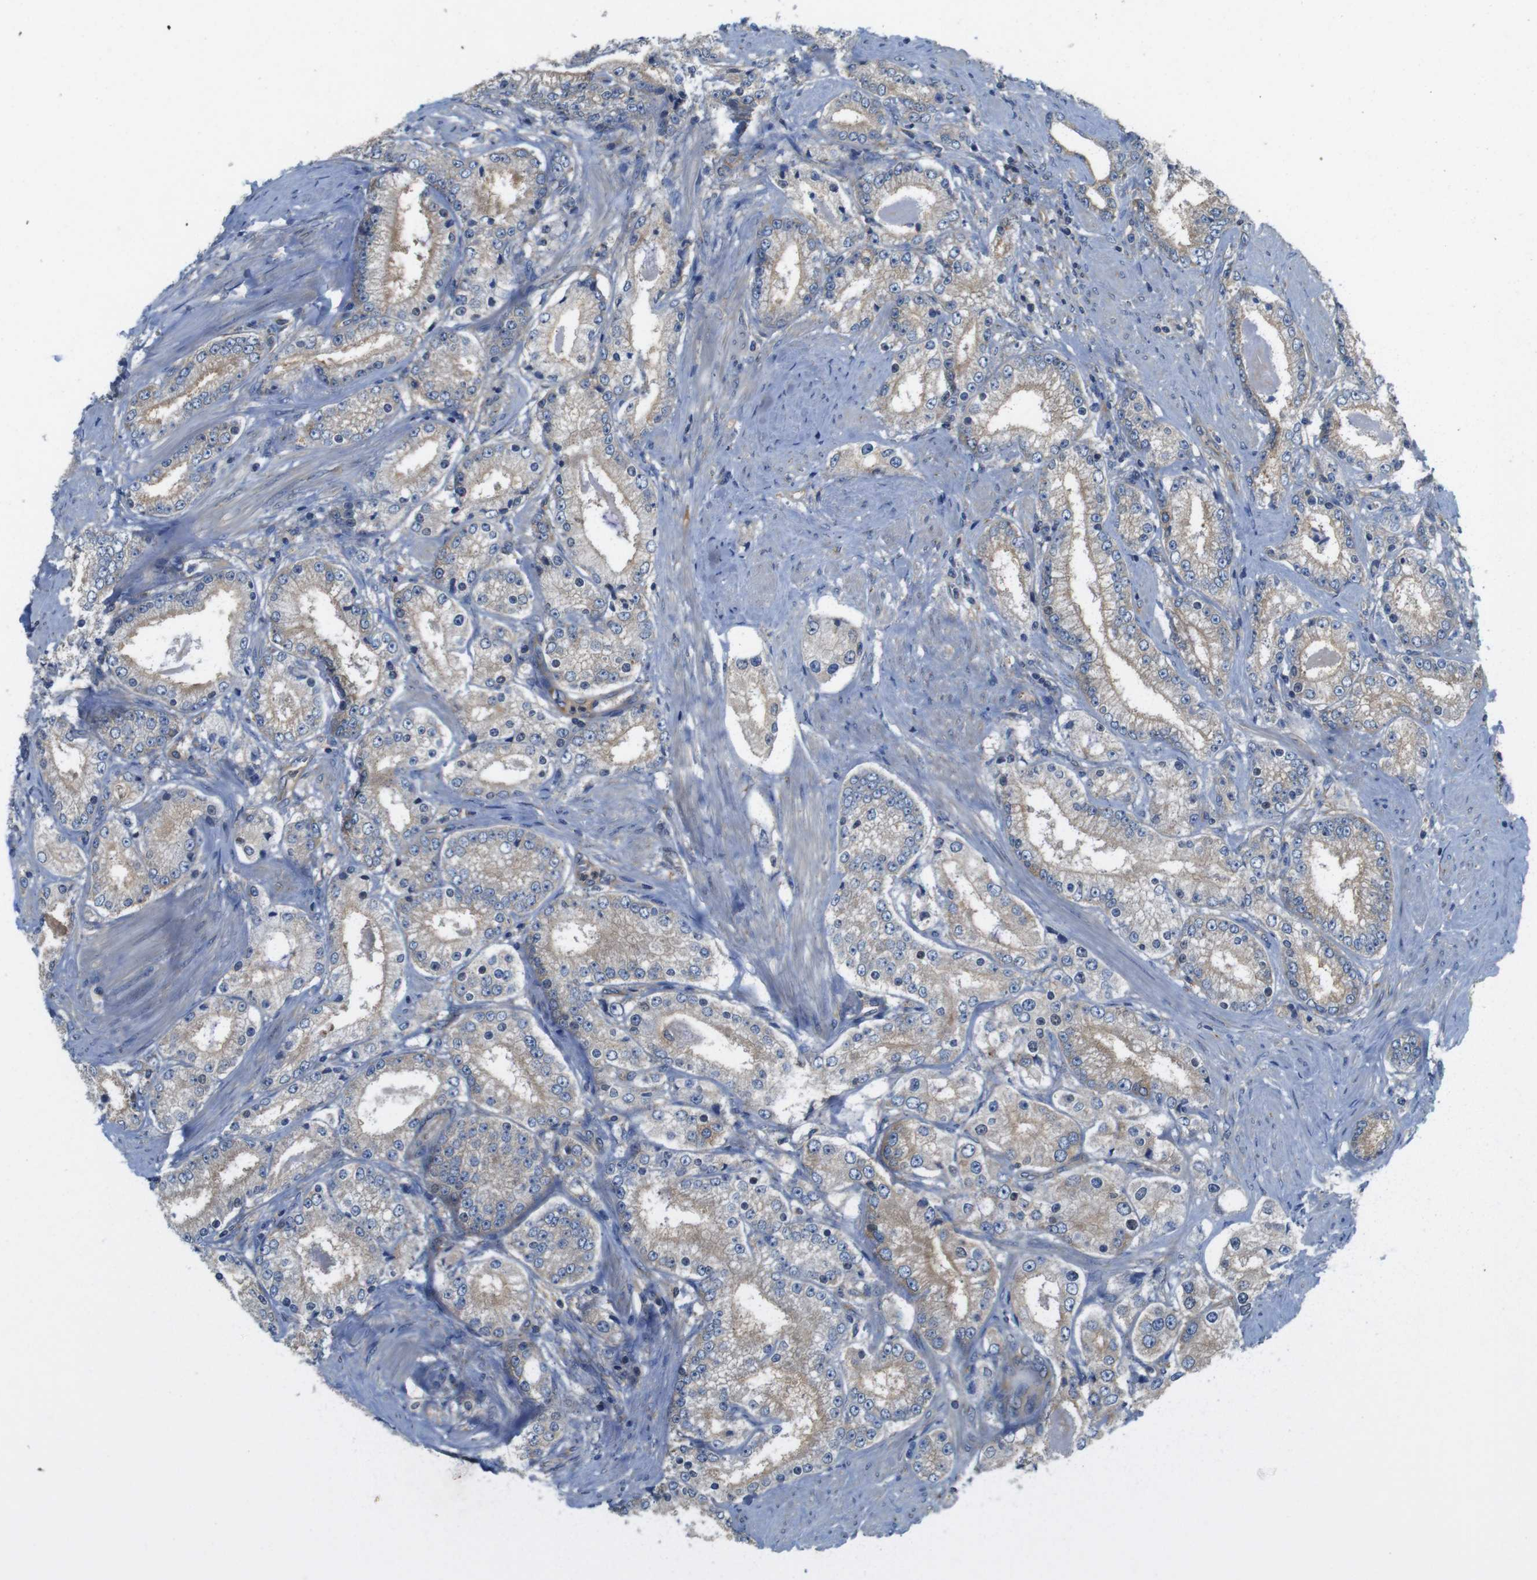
{"staining": {"intensity": "weak", "quantity": ">75%", "location": "cytoplasmic/membranous"}, "tissue": "prostate cancer", "cell_type": "Tumor cells", "image_type": "cancer", "snomed": [{"axis": "morphology", "description": "Adenocarcinoma, Low grade"}, {"axis": "topography", "description": "Prostate"}], "caption": "Immunohistochemical staining of prostate cancer shows weak cytoplasmic/membranous protein expression in approximately >75% of tumor cells.", "gene": "DCTN1", "patient": {"sex": "male", "age": 63}}